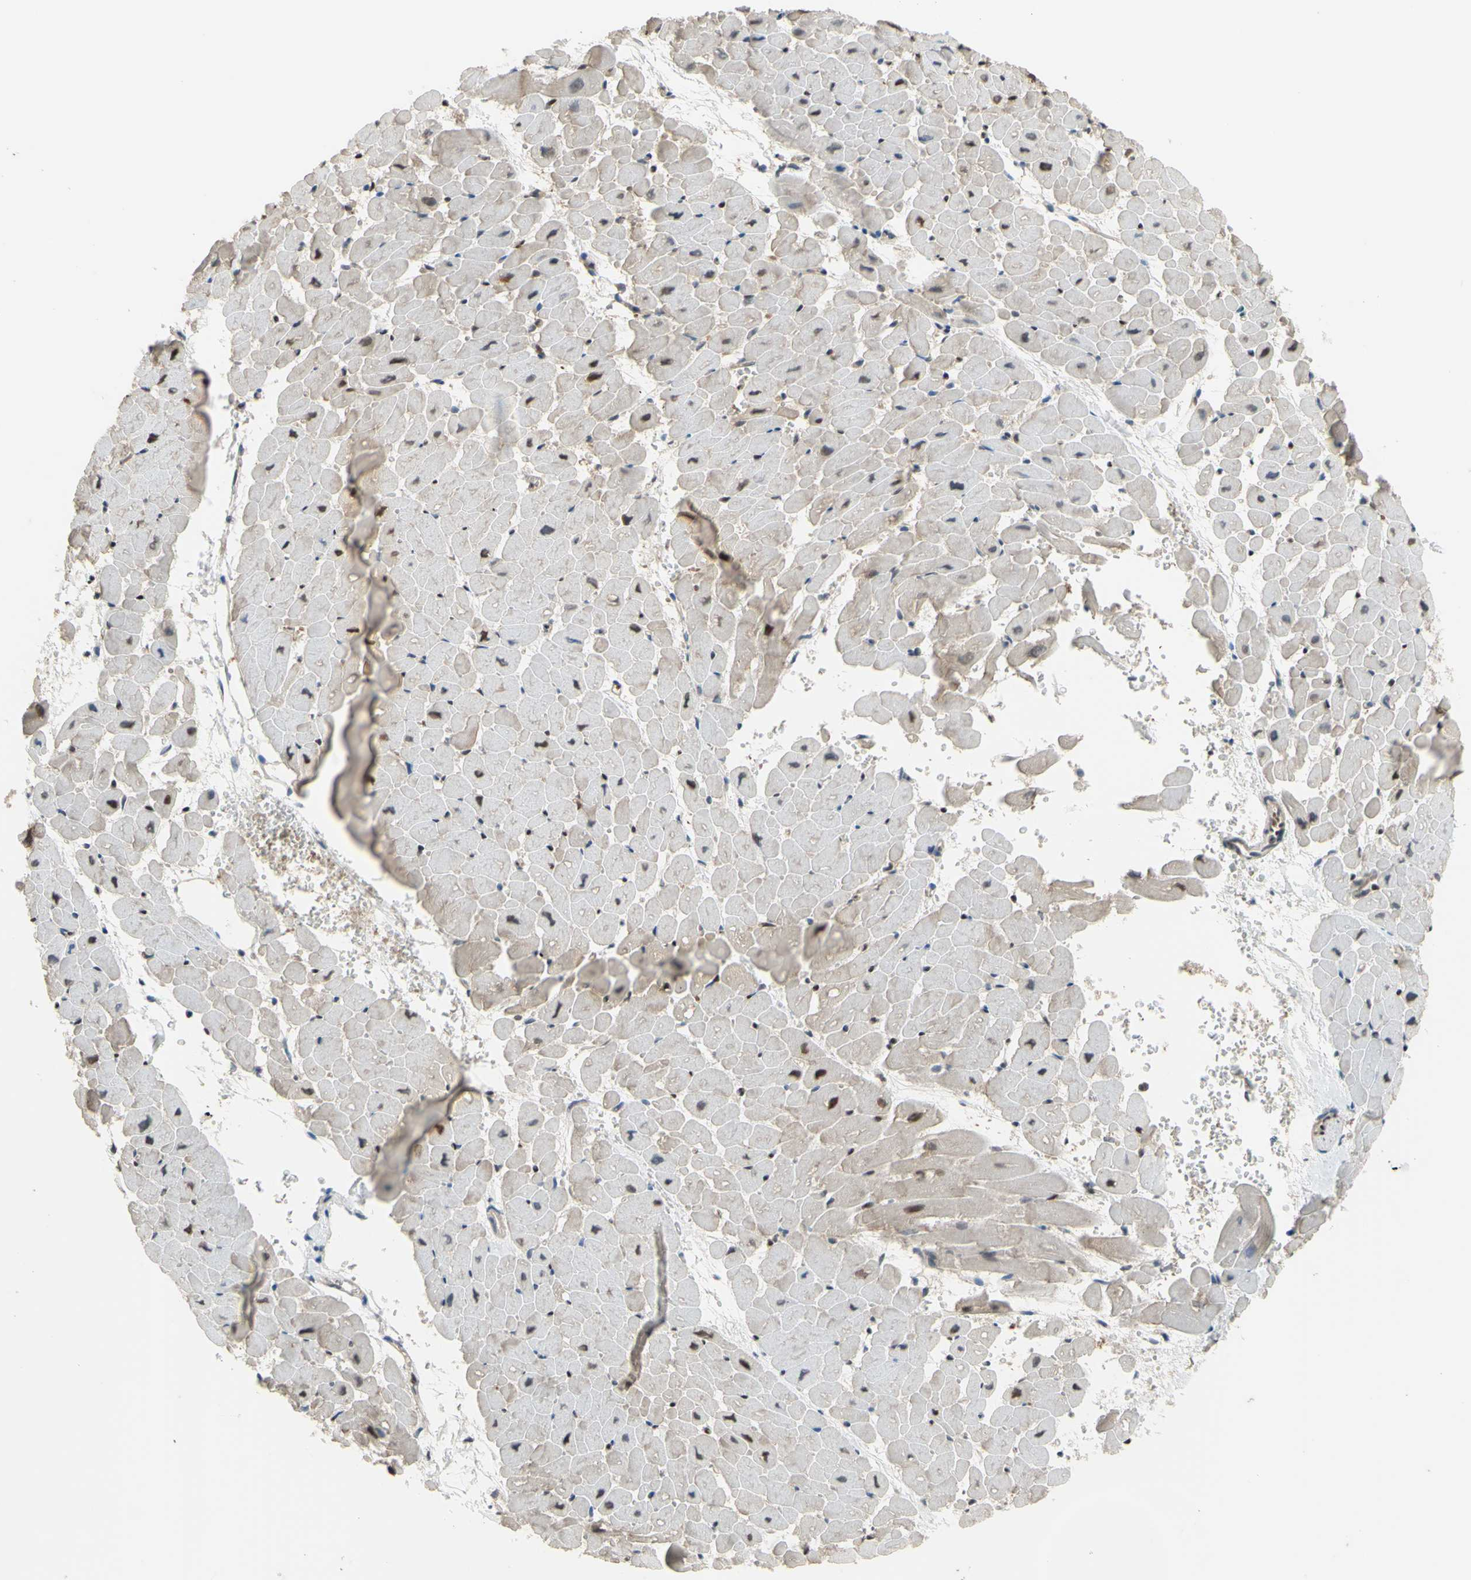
{"staining": {"intensity": "weak", "quantity": ">75%", "location": "cytoplasmic/membranous"}, "tissue": "heart muscle", "cell_type": "Cardiomyocytes", "image_type": "normal", "snomed": [{"axis": "morphology", "description": "Normal tissue, NOS"}, {"axis": "topography", "description": "Heart"}], "caption": "High-power microscopy captured an immunohistochemistry image of unremarkable heart muscle, revealing weak cytoplasmic/membranous expression in approximately >75% of cardiomyocytes.", "gene": "FKBP5", "patient": {"sex": "male", "age": 45}}